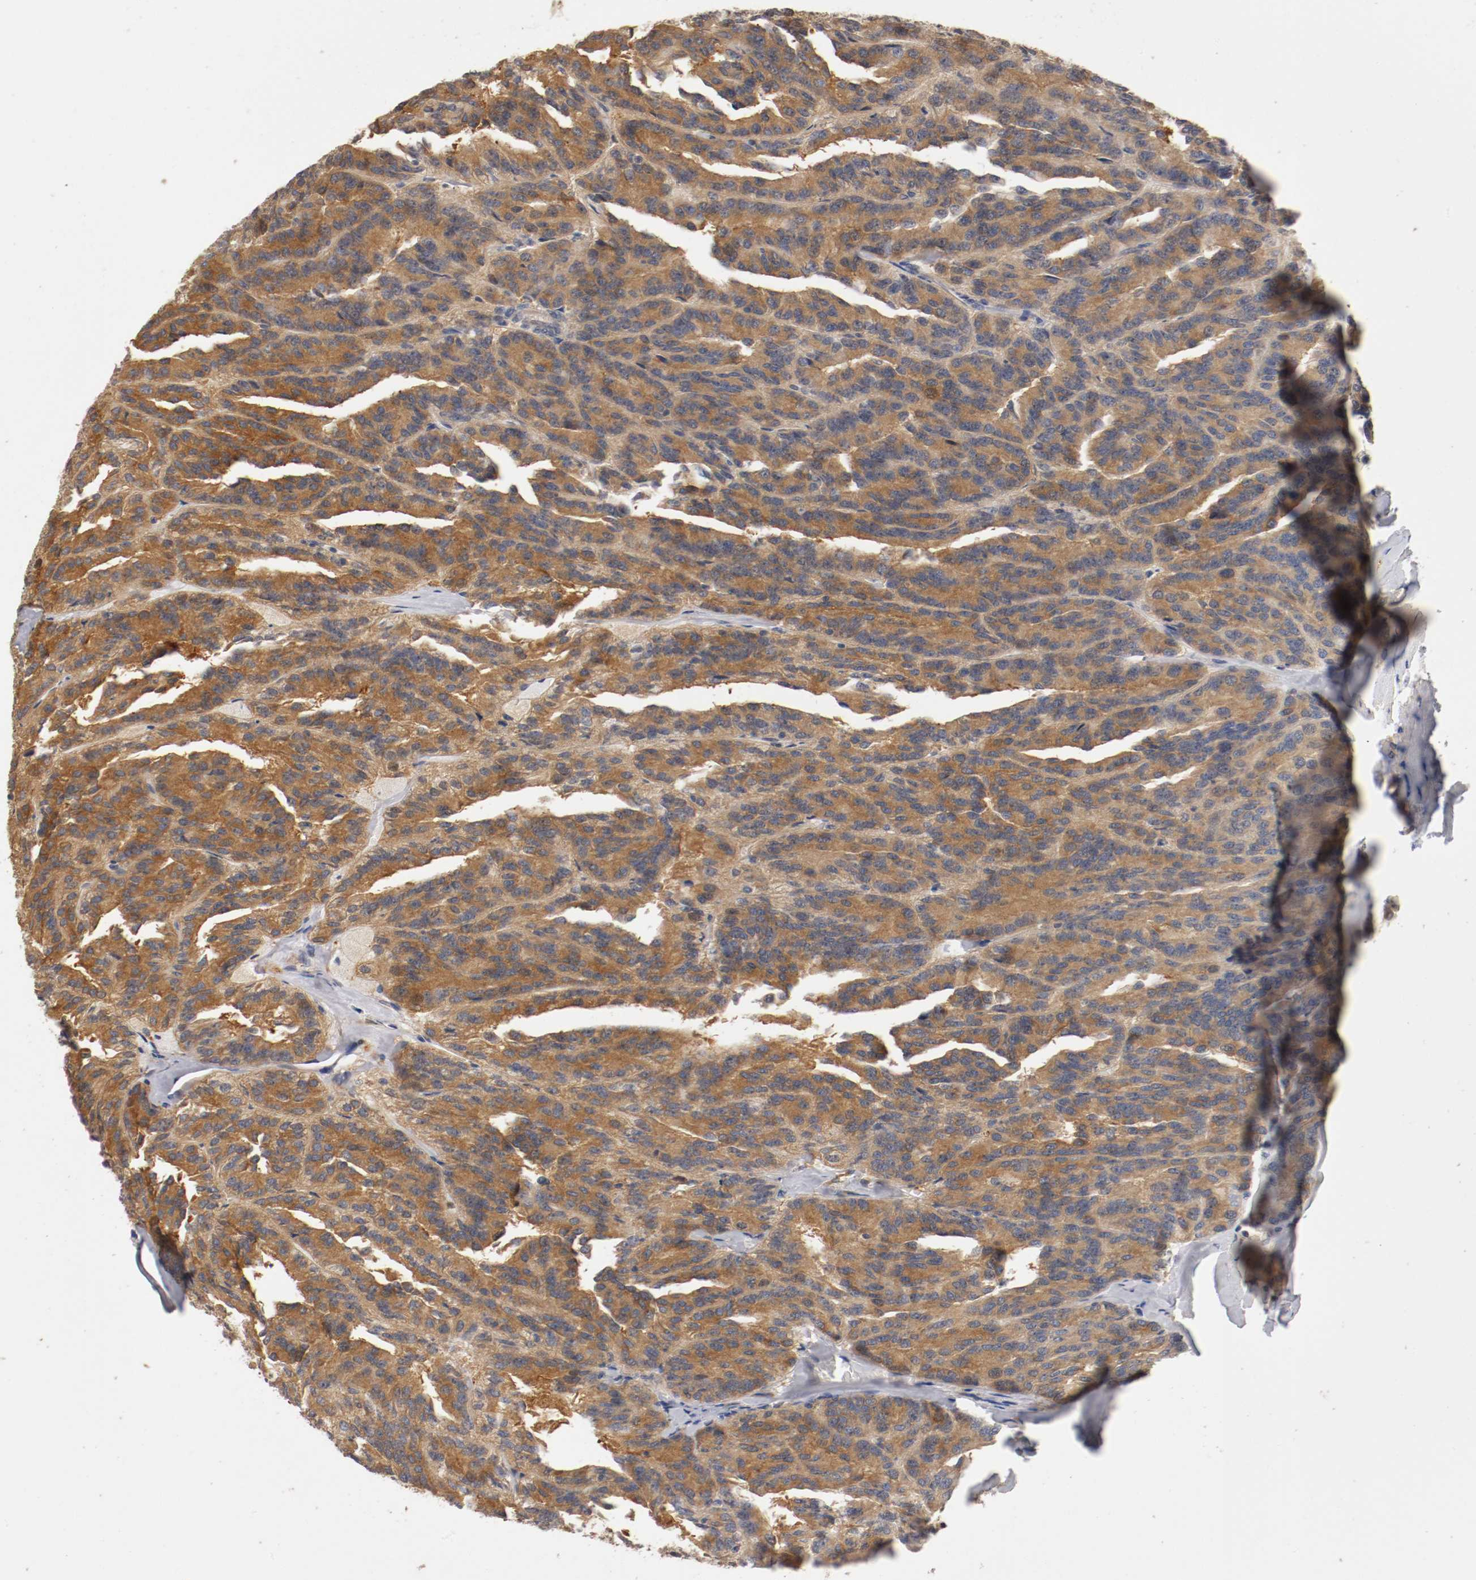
{"staining": {"intensity": "moderate", "quantity": ">75%", "location": "cytoplasmic/membranous"}, "tissue": "renal cancer", "cell_type": "Tumor cells", "image_type": "cancer", "snomed": [{"axis": "morphology", "description": "Adenocarcinoma, NOS"}, {"axis": "topography", "description": "Kidney"}], "caption": "Immunohistochemistry (IHC) staining of adenocarcinoma (renal), which demonstrates medium levels of moderate cytoplasmic/membranous expression in about >75% of tumor cells indicating moderate cytoplasmic/membranous protein expression. The staining was performed using DAB (3,3'-diaminobenzidine) (brown) for protein detection and nuclei were counterstained in hematoxylin (blue).", "gene": "RBM23", "patient": {"sex": "male", "age": 46}}